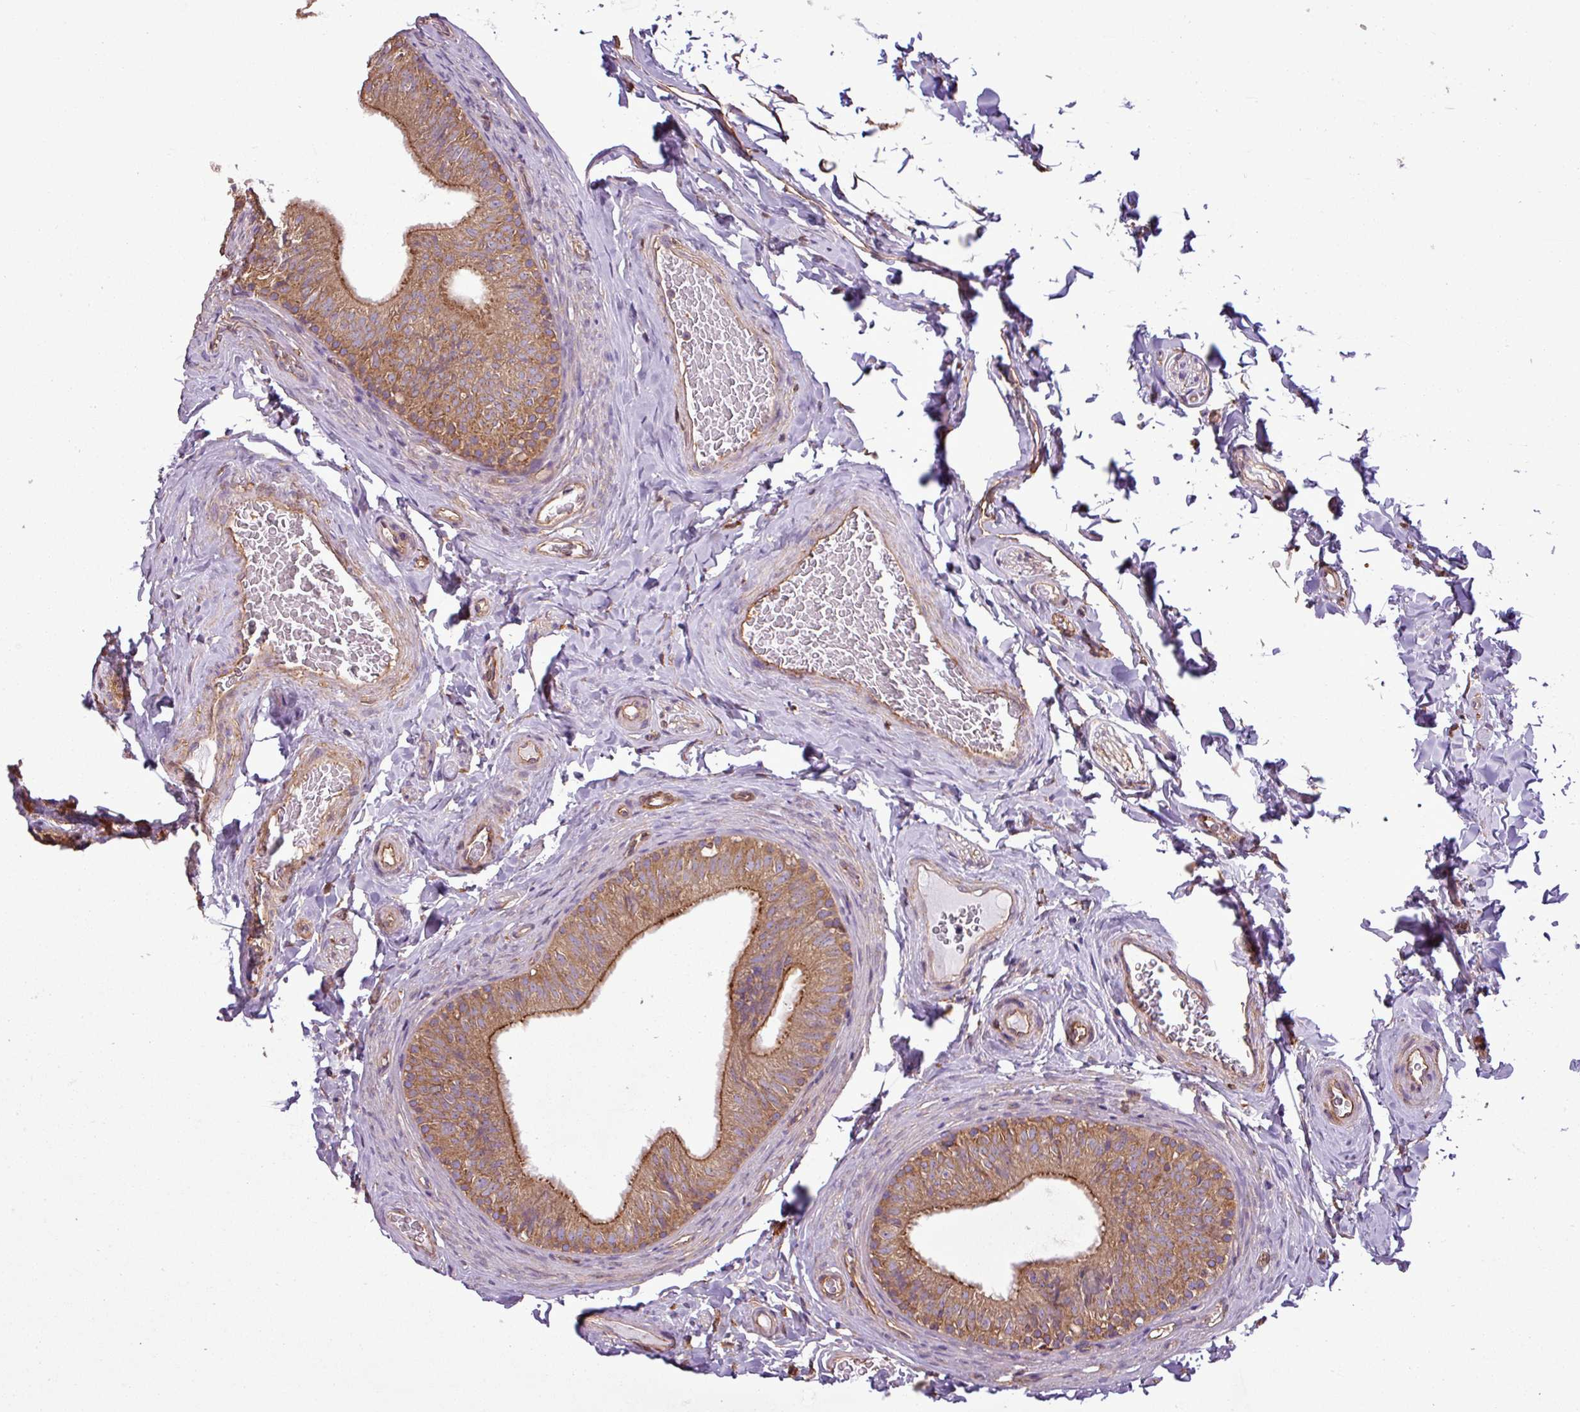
{"staining": {"intensity": "strong", "quantity": "25%-75%", "location": "cytoplasmic/membranous"}, "tissue": "epididymis", "cell_type": "Glandular cells", "image_type": "normal", "snomed": [{"axis": "morphology", "description": "Normal tissue, NOS"}, {"axis": "topography", "description": "Epididymis"}], "caption": "Brown immunohistochemical staining in benign epididymis displays strong cytoplasmic/membranous expression in about 25%-75% of glandular cells. (IHC, brightfield microscopy, high magnification).", "gene": "PACSIN2", "patient": {"sex": "male", "age": 34}}